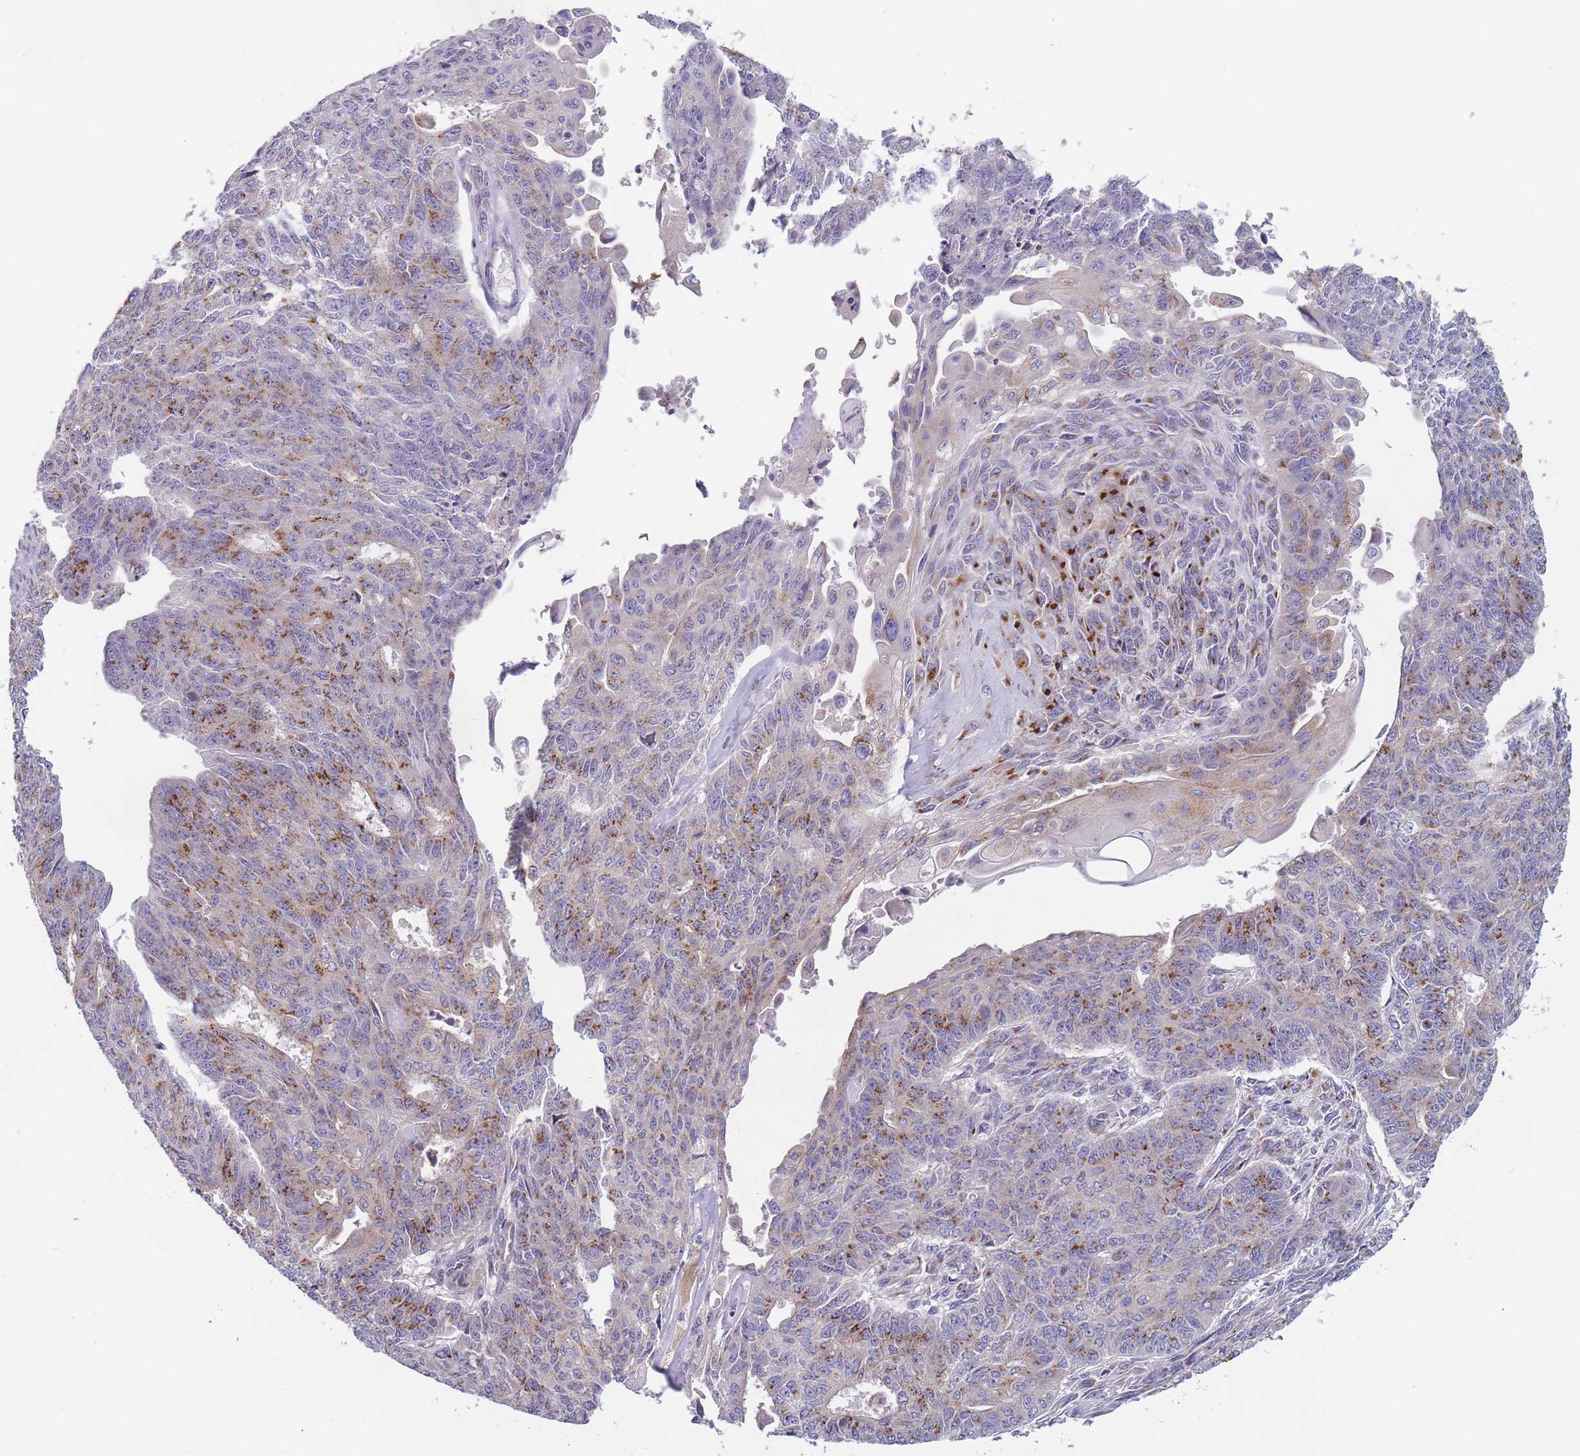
{"staining": {"intensity": "moderate", "quantity": "<25%", "location": "cytoplasmic/membranous"}, "tissue": "endometrial cancer", "cell_type": "Tumor cells", "image_type": "cancer", "snomed": [{"axis": "morphology", "description": "Adenocarcinoma, NOS"}, {"axis": "topography", "description": "Endometrium"}], "caption": "Moderate cytoplasmic/membranous positivity is appreciated in approximately <25% of tumor cells in adenocarcinoma (endometrial). (IHC, brightfield microscopy, high magnification).", "gene": "AKTIP", "patient": {"sex": "female", "age": 32}}